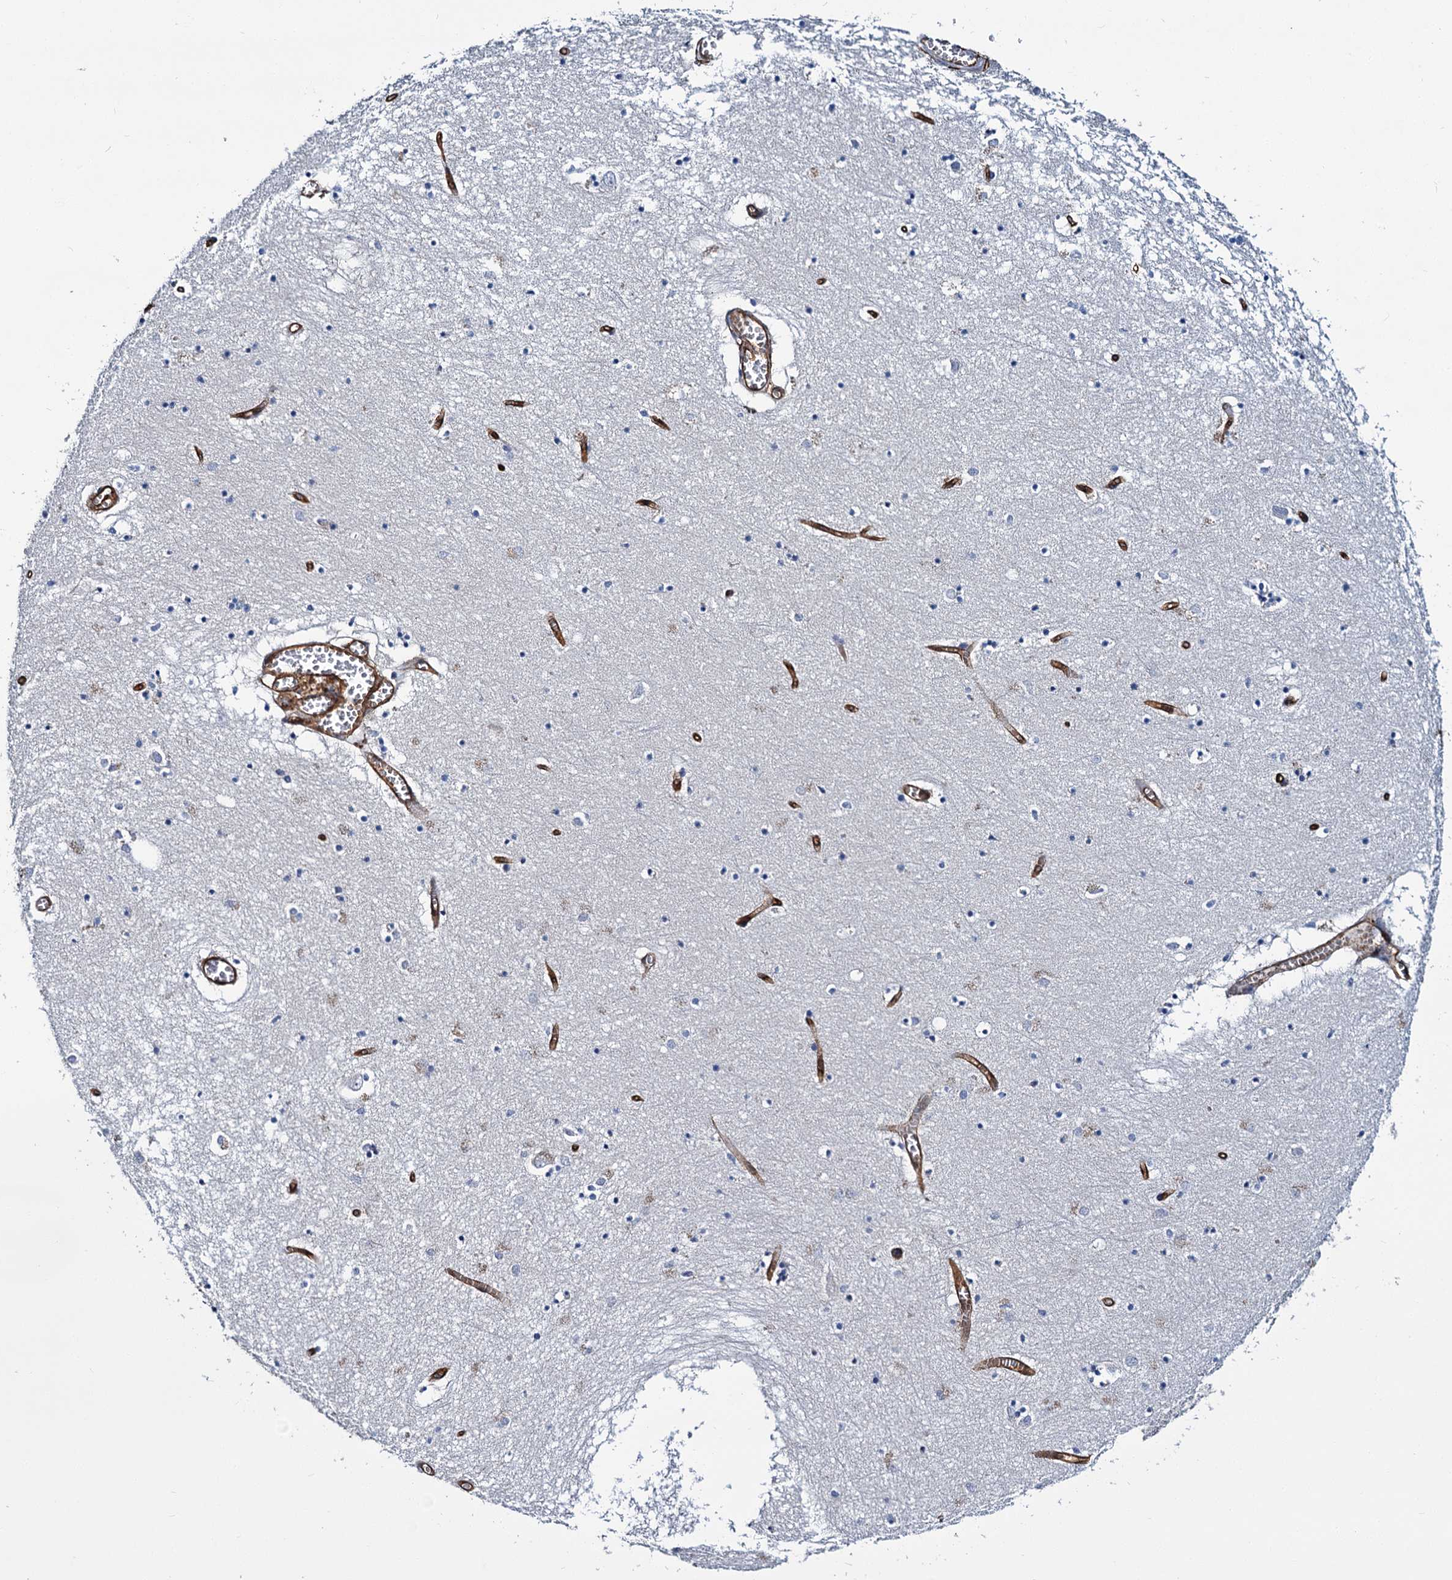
{"staining": {"intensity": "negative", "quantity": "none", "location": "none"}, "tissue": "hippocampus", "cell_type": "Glial cells", "image_type": "normal", "snomed": [{"axis": "morphology", "description": "Normal tissue, NOS"}, {"axis": "topography", "description": "Hippocampus"}], "caption": "This is a histopathology image of IHC staining of benign hippocampus, which shows no positivity in glial cells.", "gene": "CACNA1C", "patient": {"sex": "male", "age": 70}}